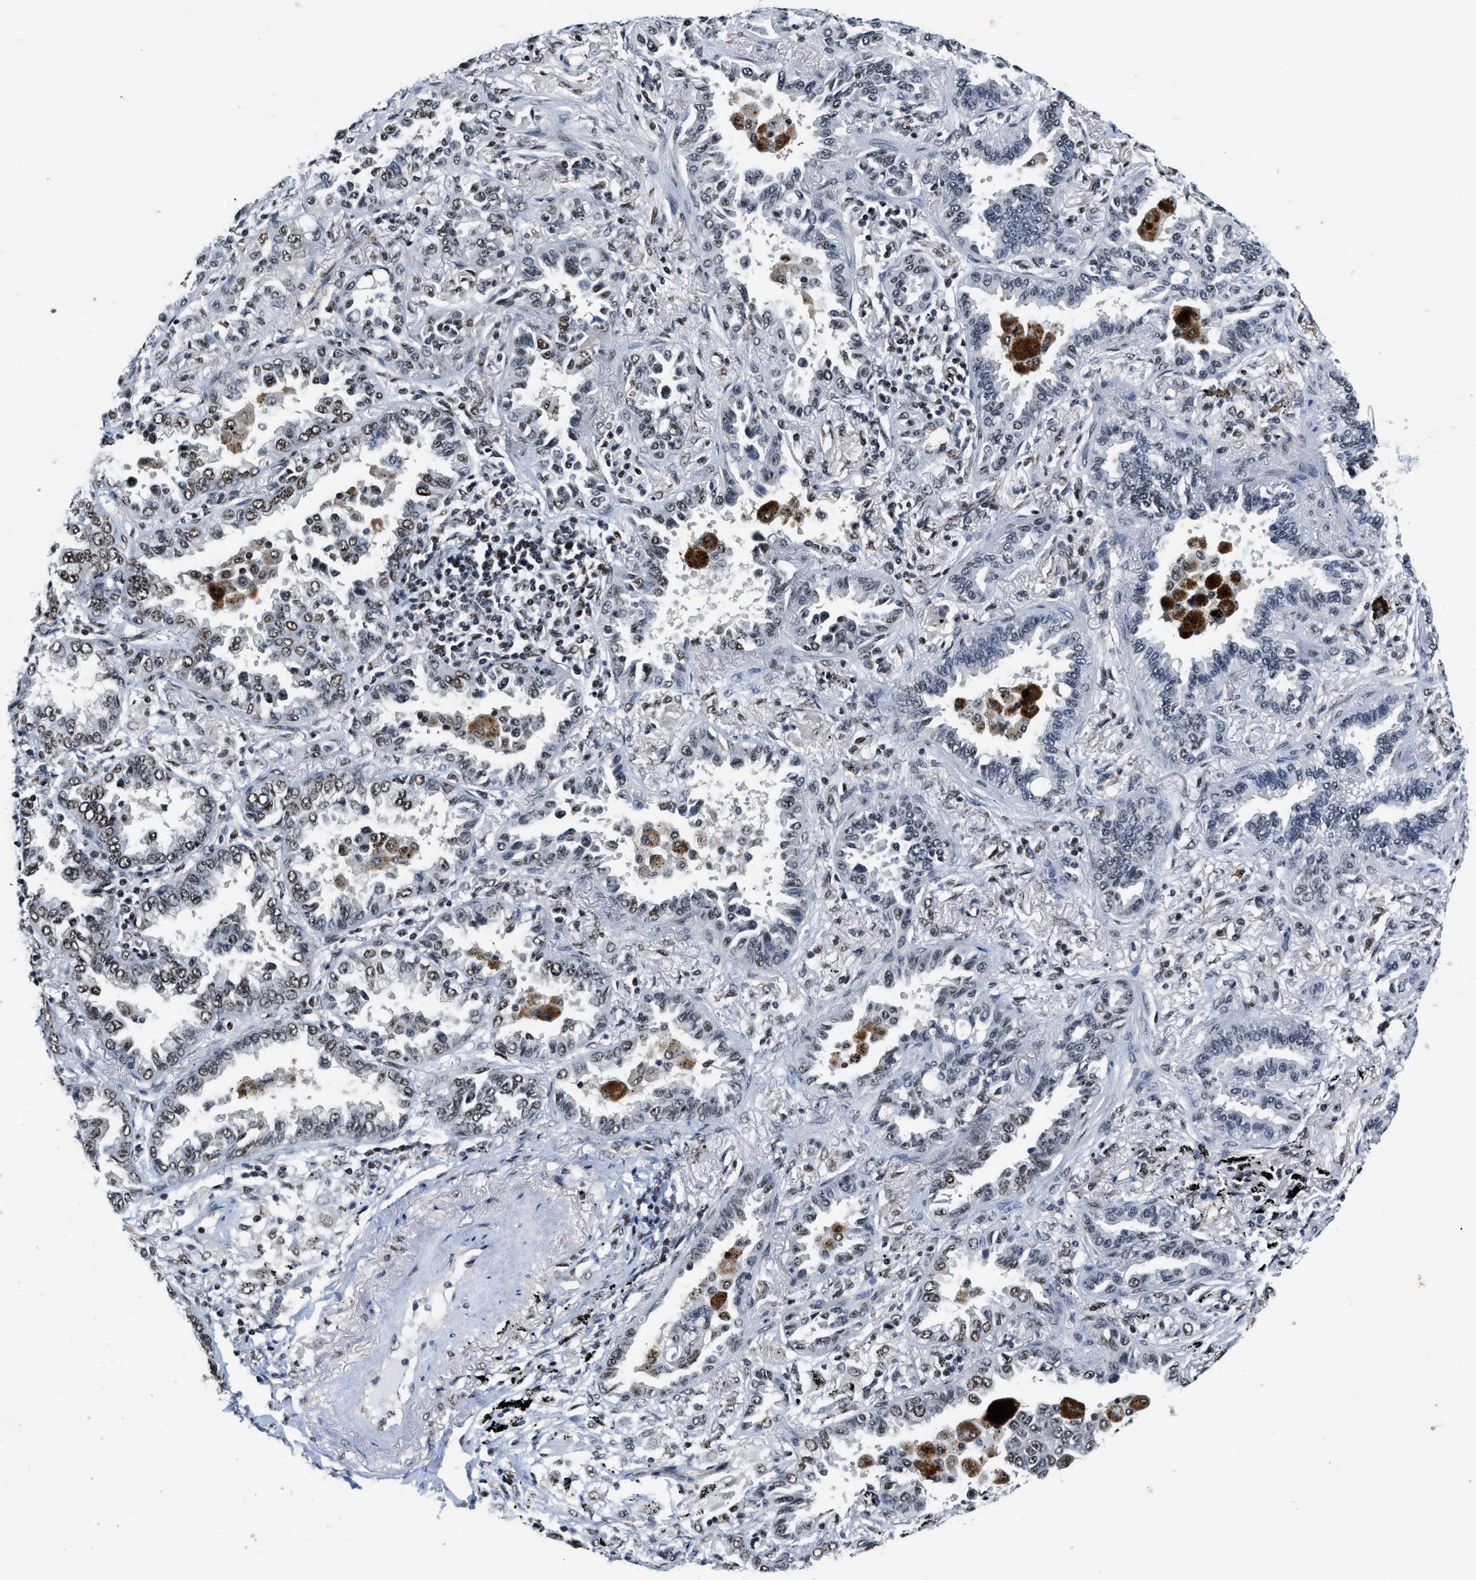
{"staining": {"intensity": "weak", "quantity": ">75%", "location": "nuclear"}, "tissue": "lung cancer", "cell_type": "Tumor cells", "image_type": "cancer", "snomed": [{"axis": "morphology", "description": "Normal tissue, NOS"}, {"axis": "morphology", "description": "Adenocarcinoma, NOS"}, {"axis": "topography", "description": "Lung"}], "caption": "This micrograph exhibits immunohistochemistry (IHC) staining of lung cancer, with low weak nuclear staining in approximately >75% of tumor cells.", "gene": "CCNE1", "patient": {"sex": "male", "age": 59}}